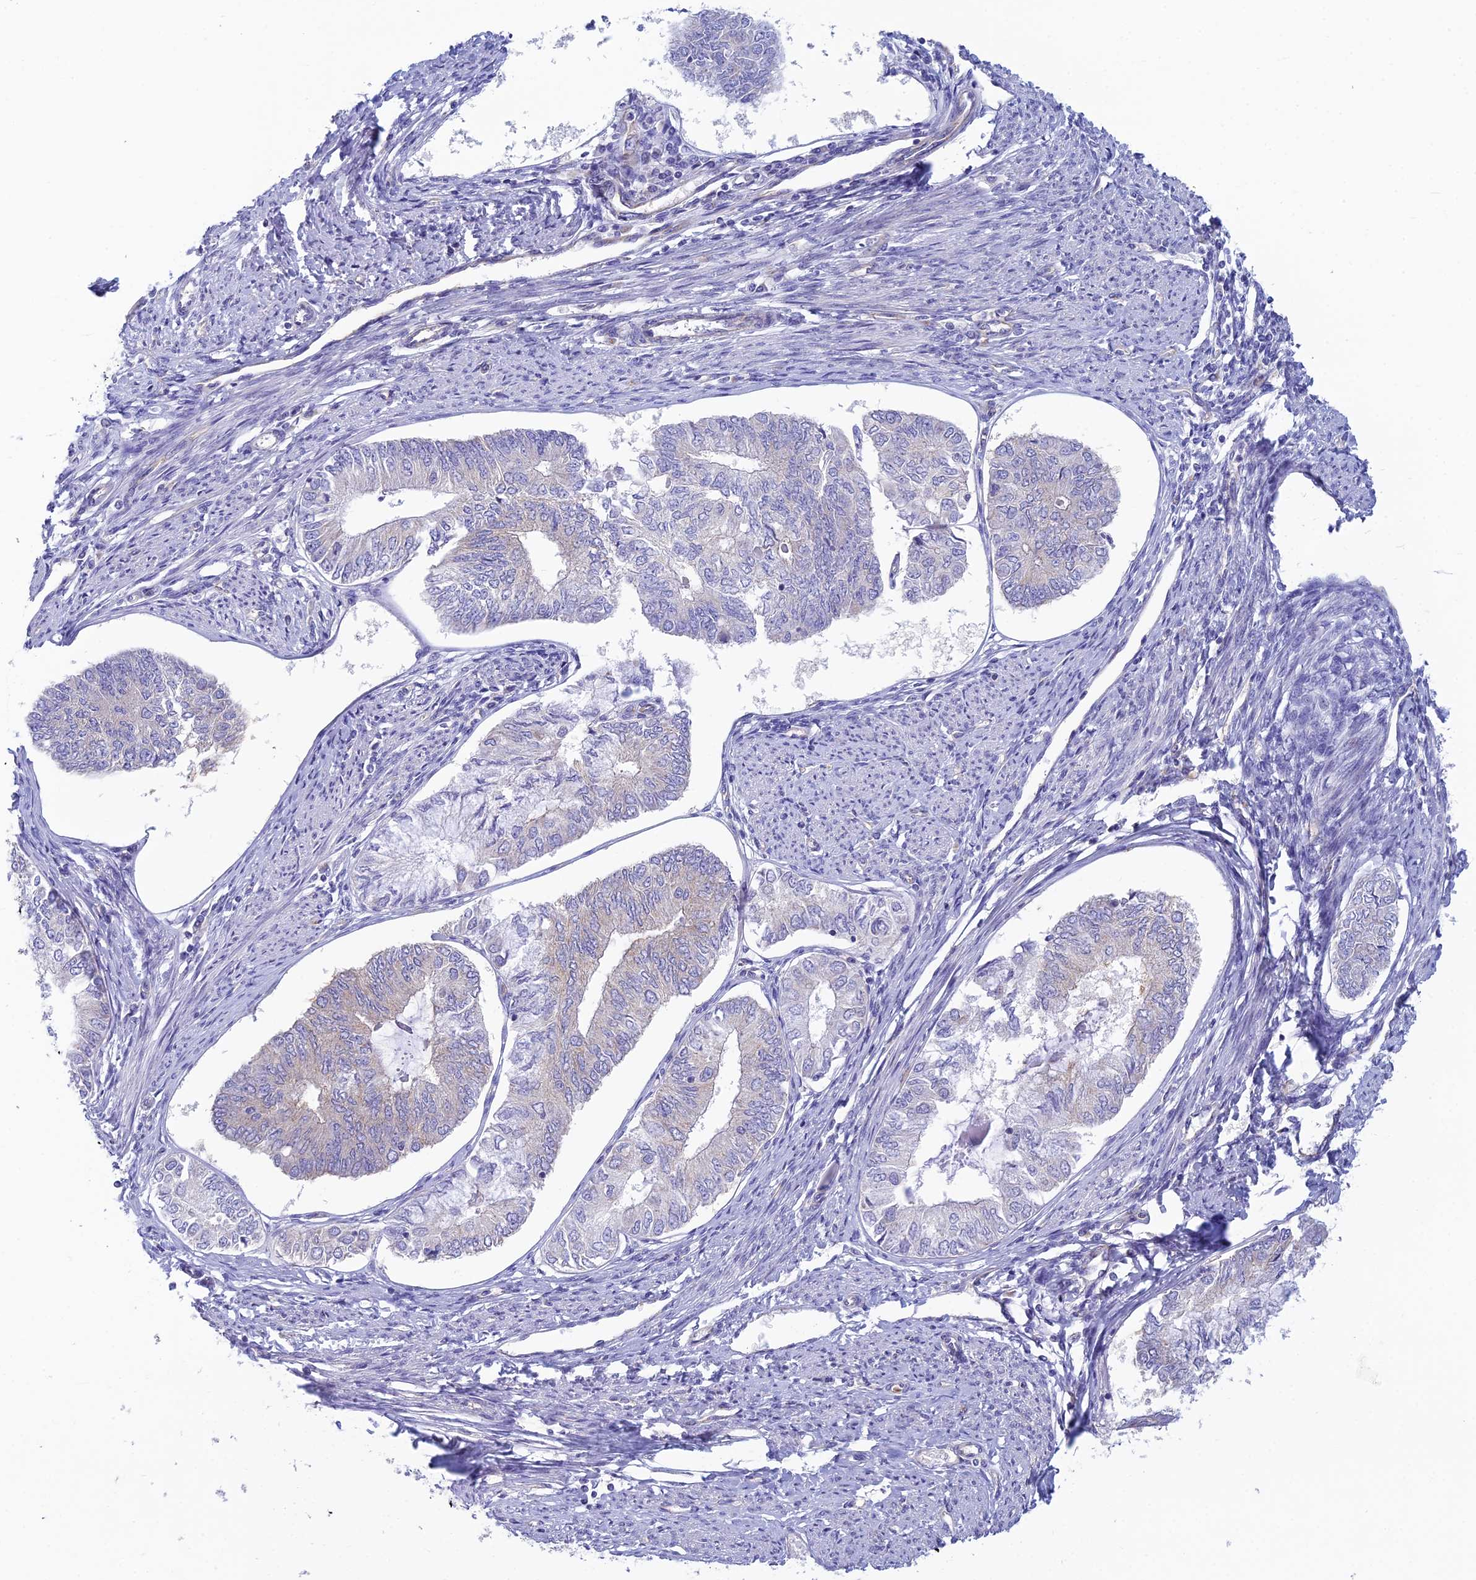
{"staining": {"intensity": "negative", "quantity": "none", "location": "none"}, "tissue": "endometrial cancer", "cell_type": "Tumor cells", "image_type": "cancer", "snomed": [{"axis": "morphology", "description": "Adenocarcinoma, NOS"}, {"axis": "topography", "description": "Endometrium"}], "caption": "Protein analysis of endometrial adenocarcinoma demonstrates no significant positivity in tumor cells.", "gene": "ZNF564", "patient": {"sex": "female", "age": 68}}